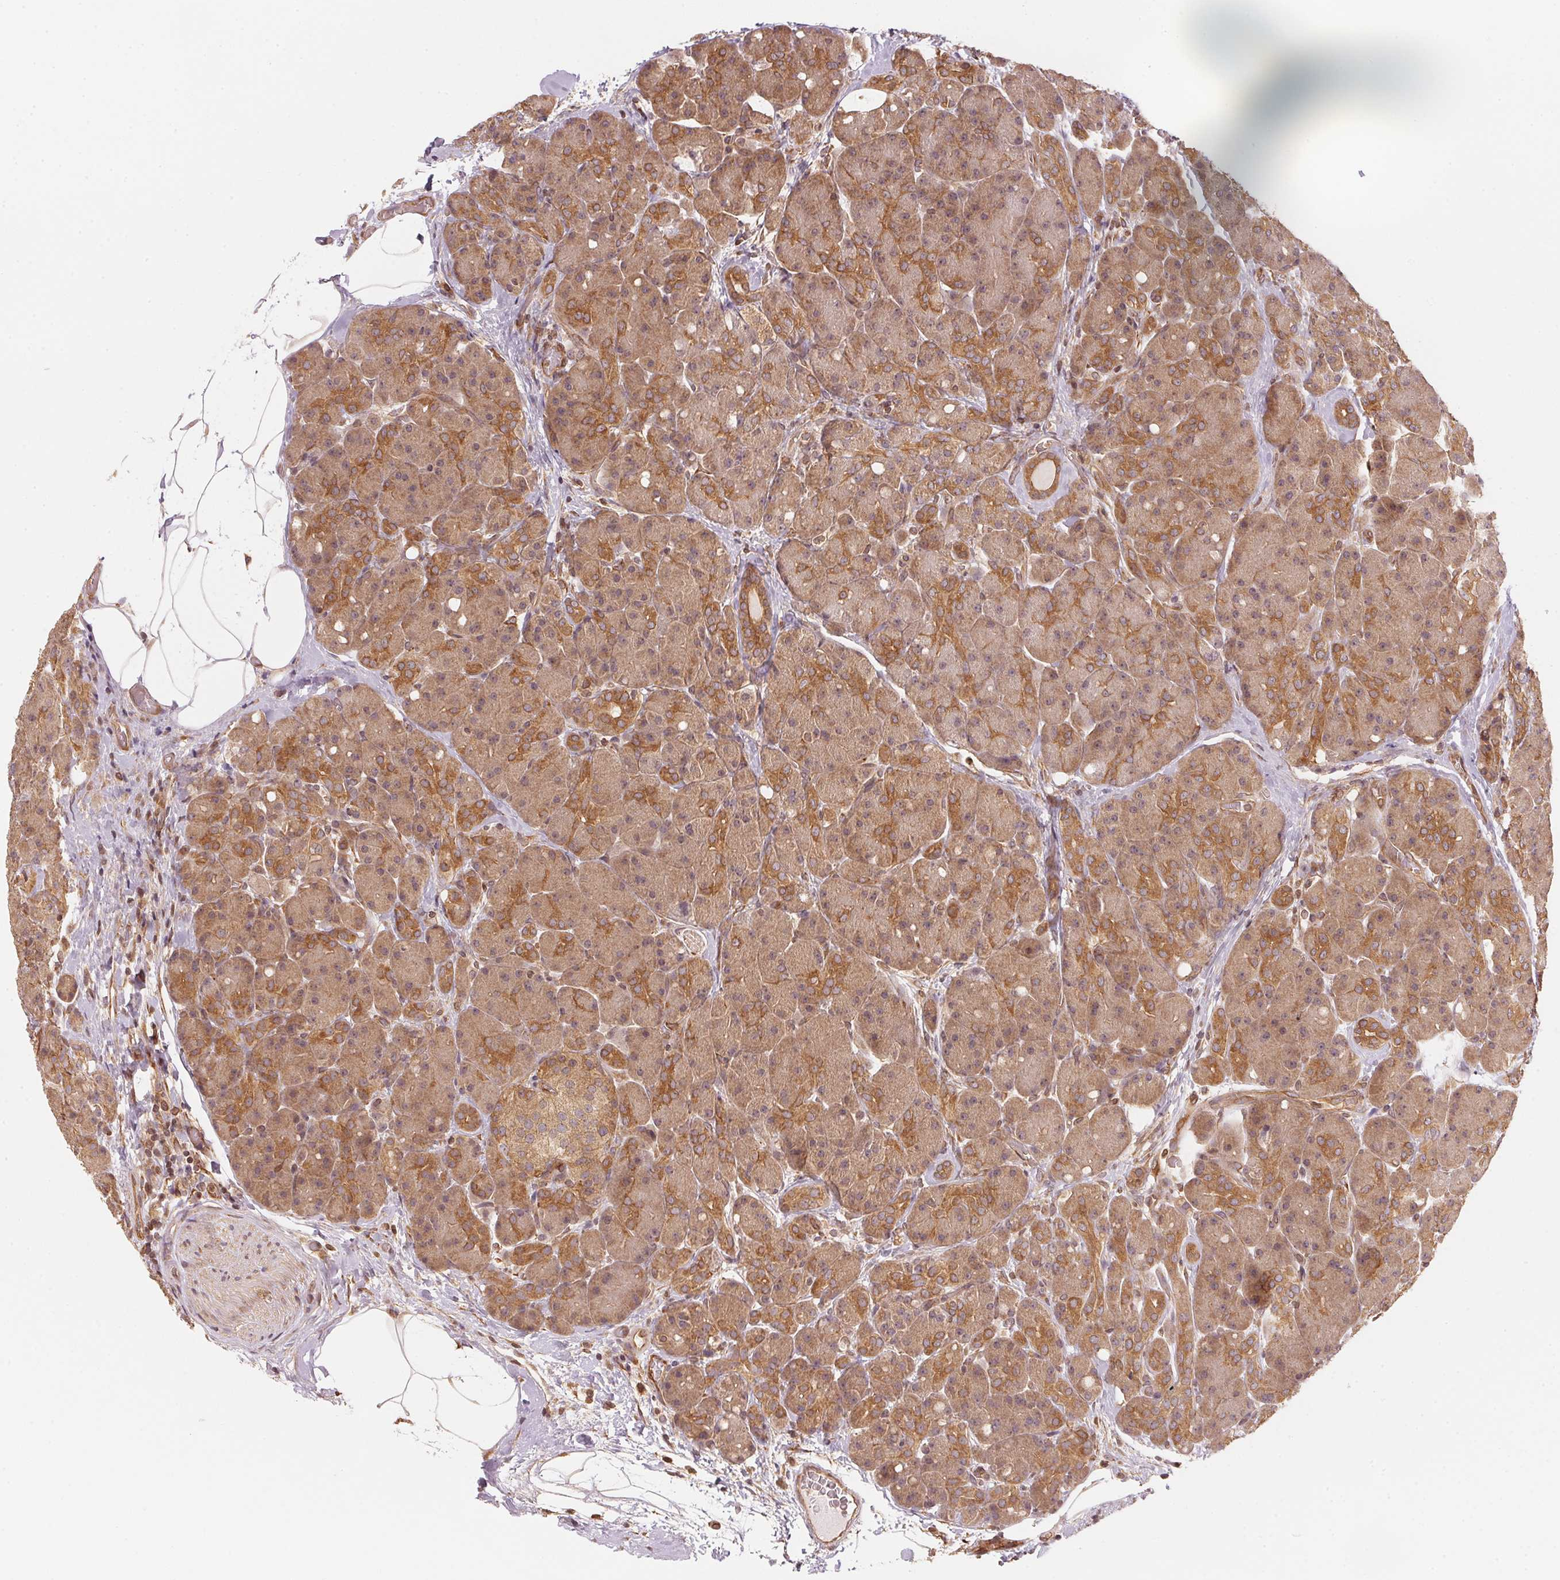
{"staining": {"intensity": "moderate", "quantity": ">75%", "location": "cytoplasmic/membranous"}, "tissue": "pancreas", "cell_type": "Exocrine glandular cells", "image_type": "normal", "snomed": [{"axis": "morphology", "description": "Normal tissue, NOS"}, {"axis": "topography", "description": "Pancreas"}], "caption": "Immunohistochemistry (IHC) (DAB (3,3'-diaminobenzidine)) staining of benign human pancreas shows moderate cytoplasmic/membranous protein positivity in about >75% of exocrine glandular cells.", "gene": "STRN4", "patient": {"sex": "male", "age": 55}}